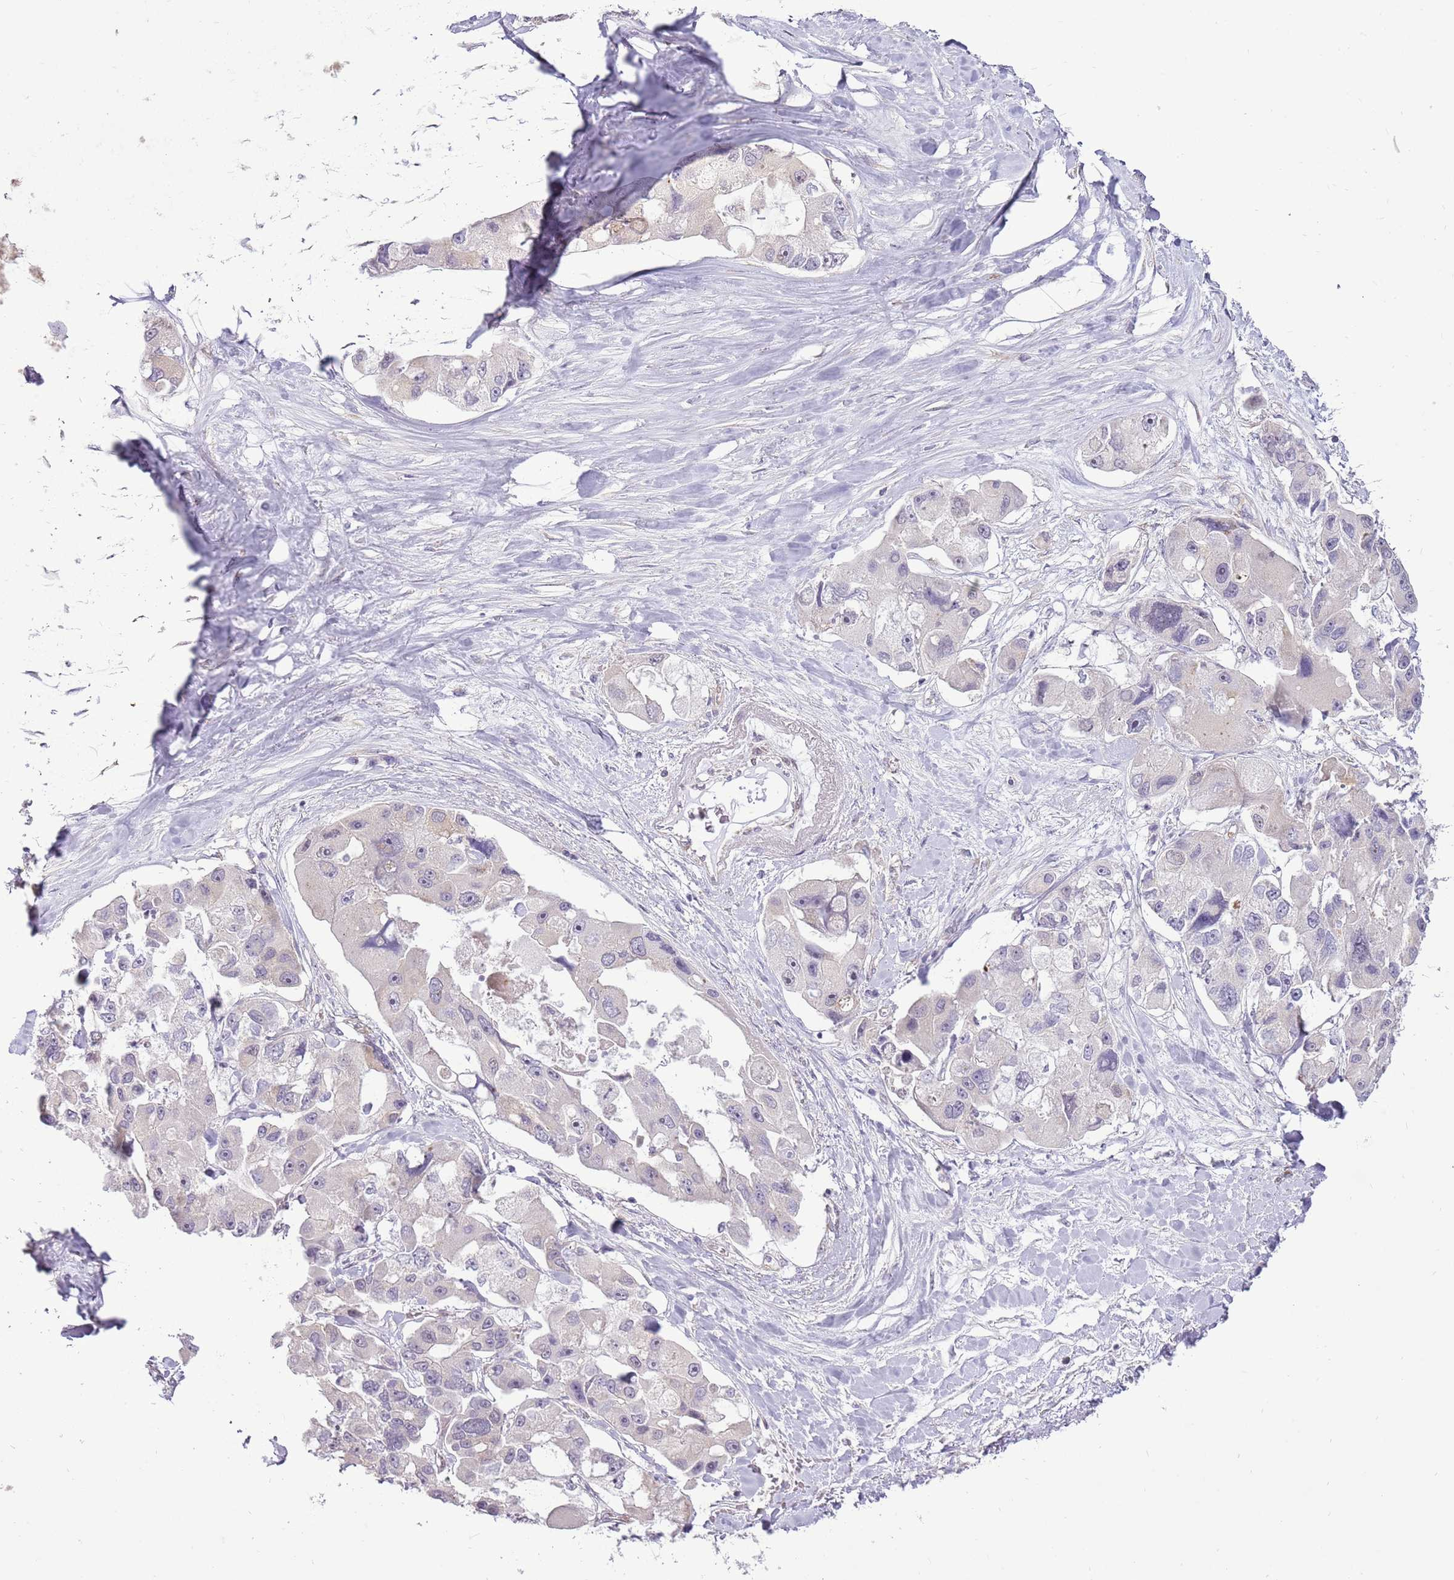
{"staining": {"intensity": "negative", "quantity": "none", "location": "none"}, "tissue": "lung cancer", "cell_type": "Tumor cells", "image_type": "cancer", "snomed": [{"axis": "morphology", "description": "Adenocarcinoma, NOS"}, {"axis": "topography", "description": "Lung"}], "caption": "A high-resolution micrograph shows IHC staining of lung adenocarcinoma, which displays no significant positivity in tumor cells.", "gene": "UGGT2", "patient": {"sex": "female", "age": 54}}